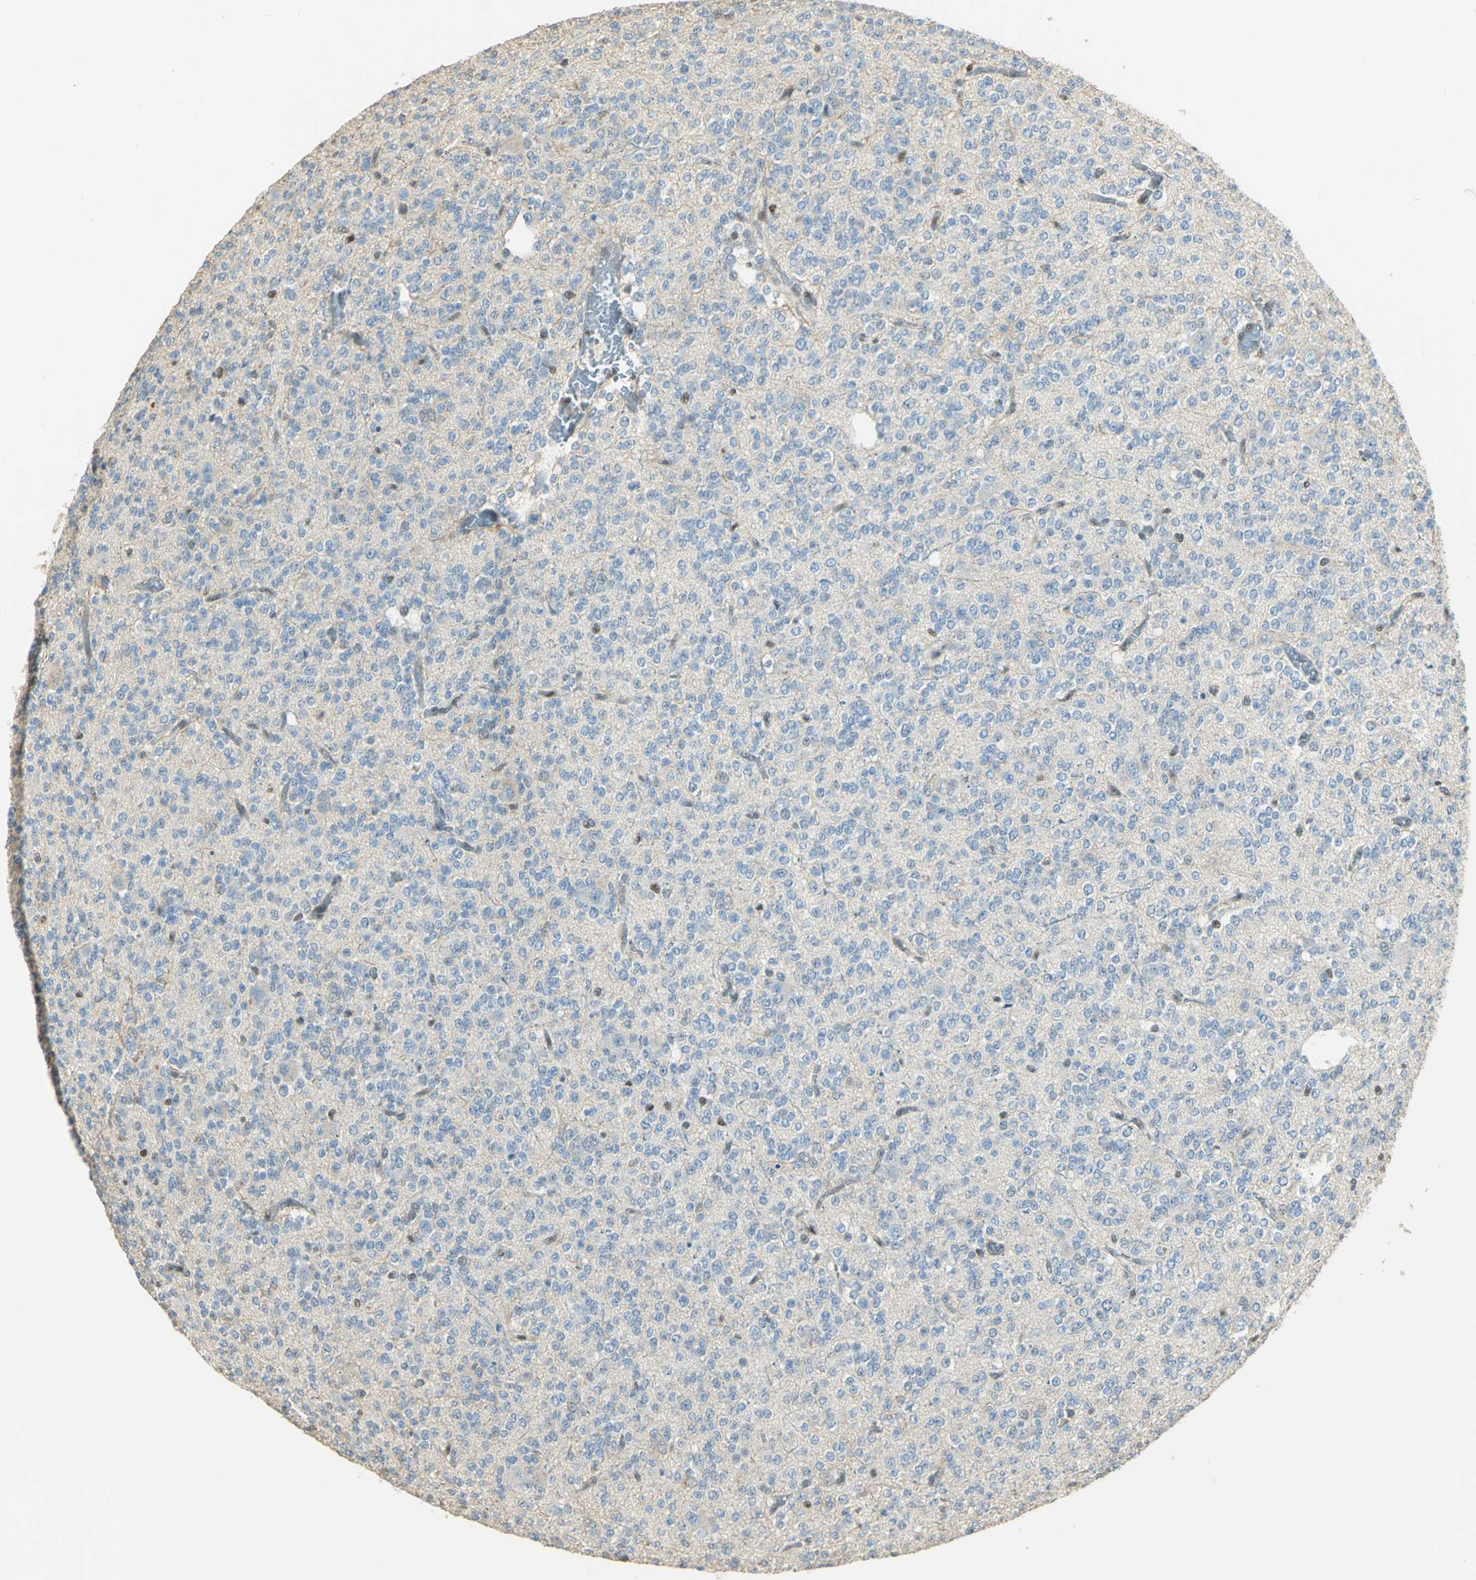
{"staining": {"intensity": "negative", "quantity": "none", "location": "none"}, "tissue": "glioma", "cell_type": "Tumor cells", "image_type": "cancer", "snomed": [{"axis": "morphology", "description": "Glioma, malignant, Low grade"}, {"axis": "topography", "description": "Brain"}], "caption": "Tumor cells show no significant expression in glioma.", "gene": "ELF1", "patient": {"sex": "male", "age": 38}}